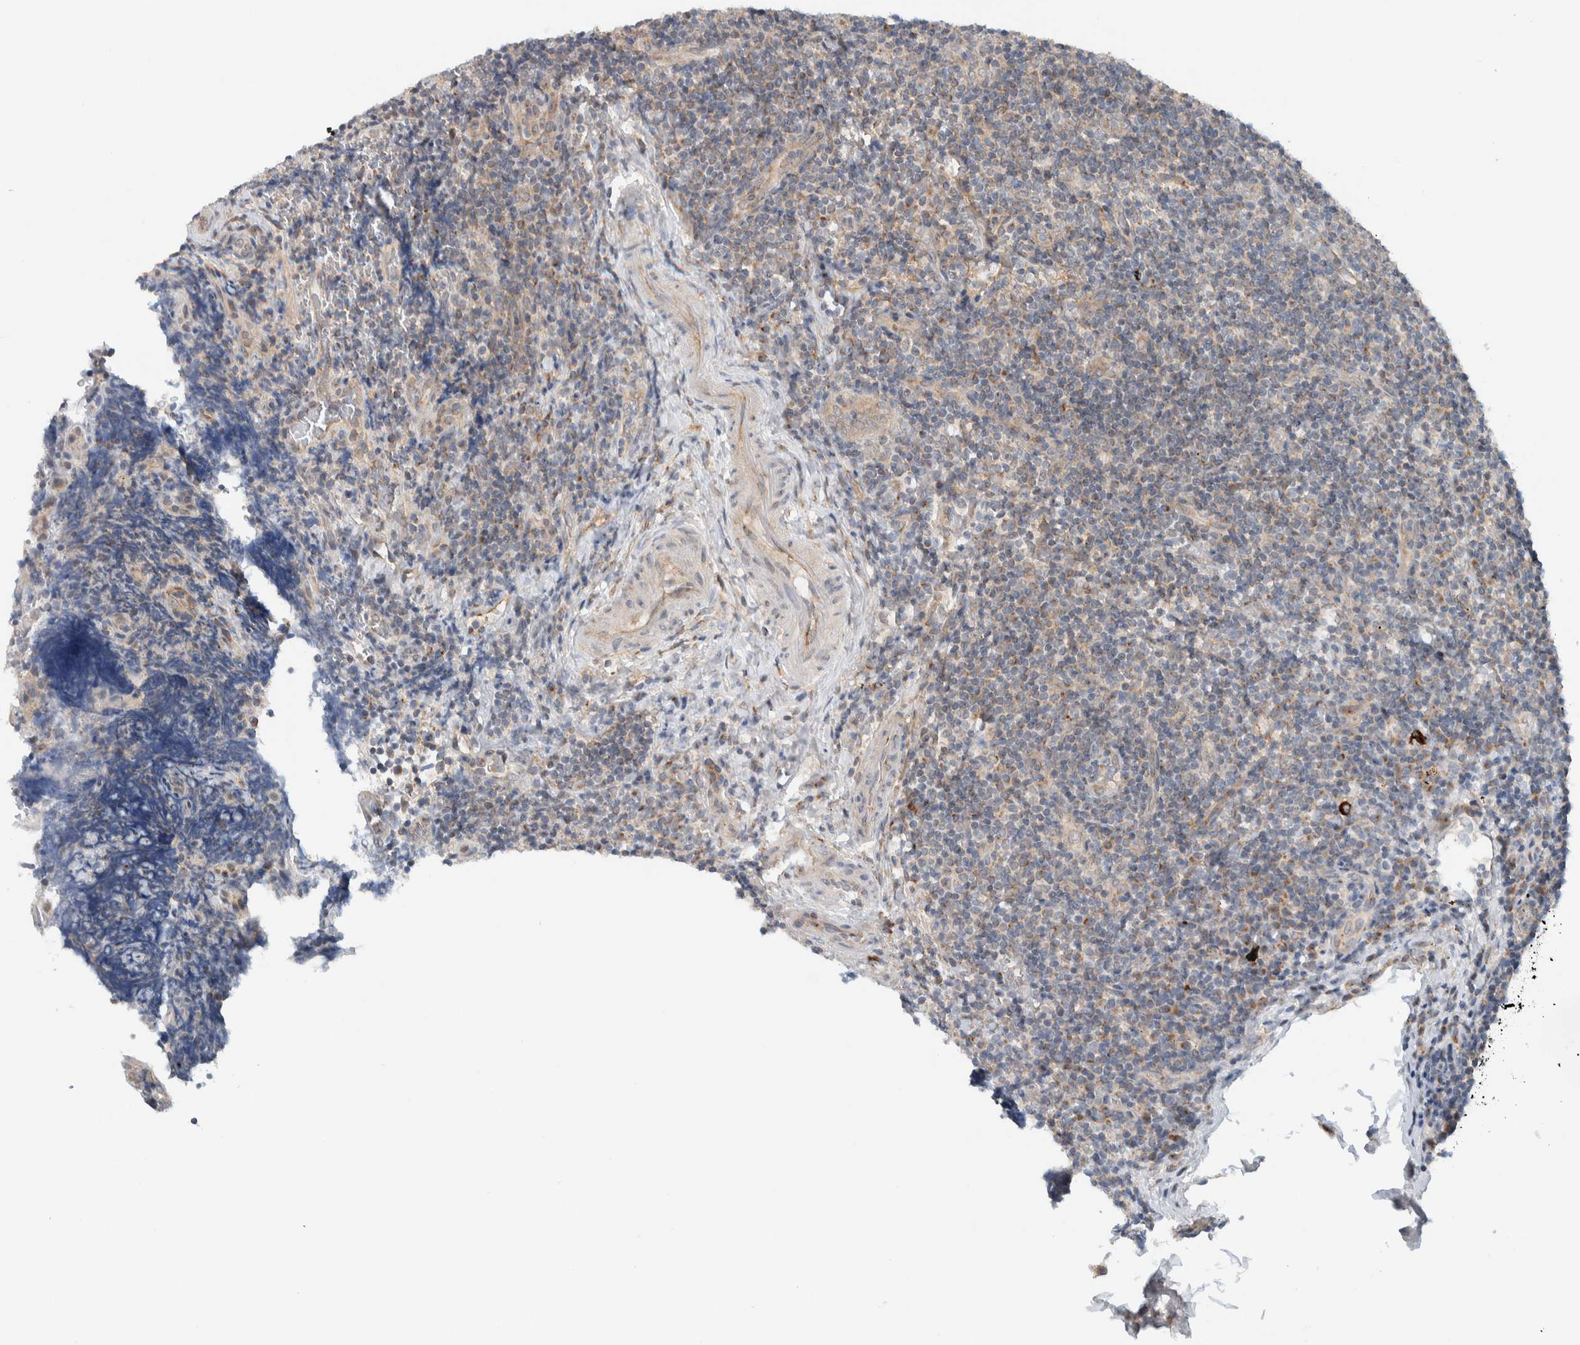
{"staining": {"intensity": "moderate", "quantity": "<25%", "location": "cytoplasmic/membranous"}, "tissue": "lymphoma", "cell_type": "Tumor cells", "image_type": "cancer", "snomed": [{"axis": "morphology", "description": "Malignant lymphoma, non-Hodgkin's type, High grade"}, {"axis": "topography", "description": "Tonsil"}], "caption": "Protein analysis of malignant lymphoma, non-Hodgkin's type (high-grade) tissue exhibits moderate cytoplasmic/membranous positivity in about <25% of tumor cells. The protein is stained brown, and the nuclei are stained in blue (DAB (3,3'-diaminobenzidine) IHC with brightfield microscopy, high magnification).", "gene": "RERE", "patient": {"sex": "female", "age": 36}}